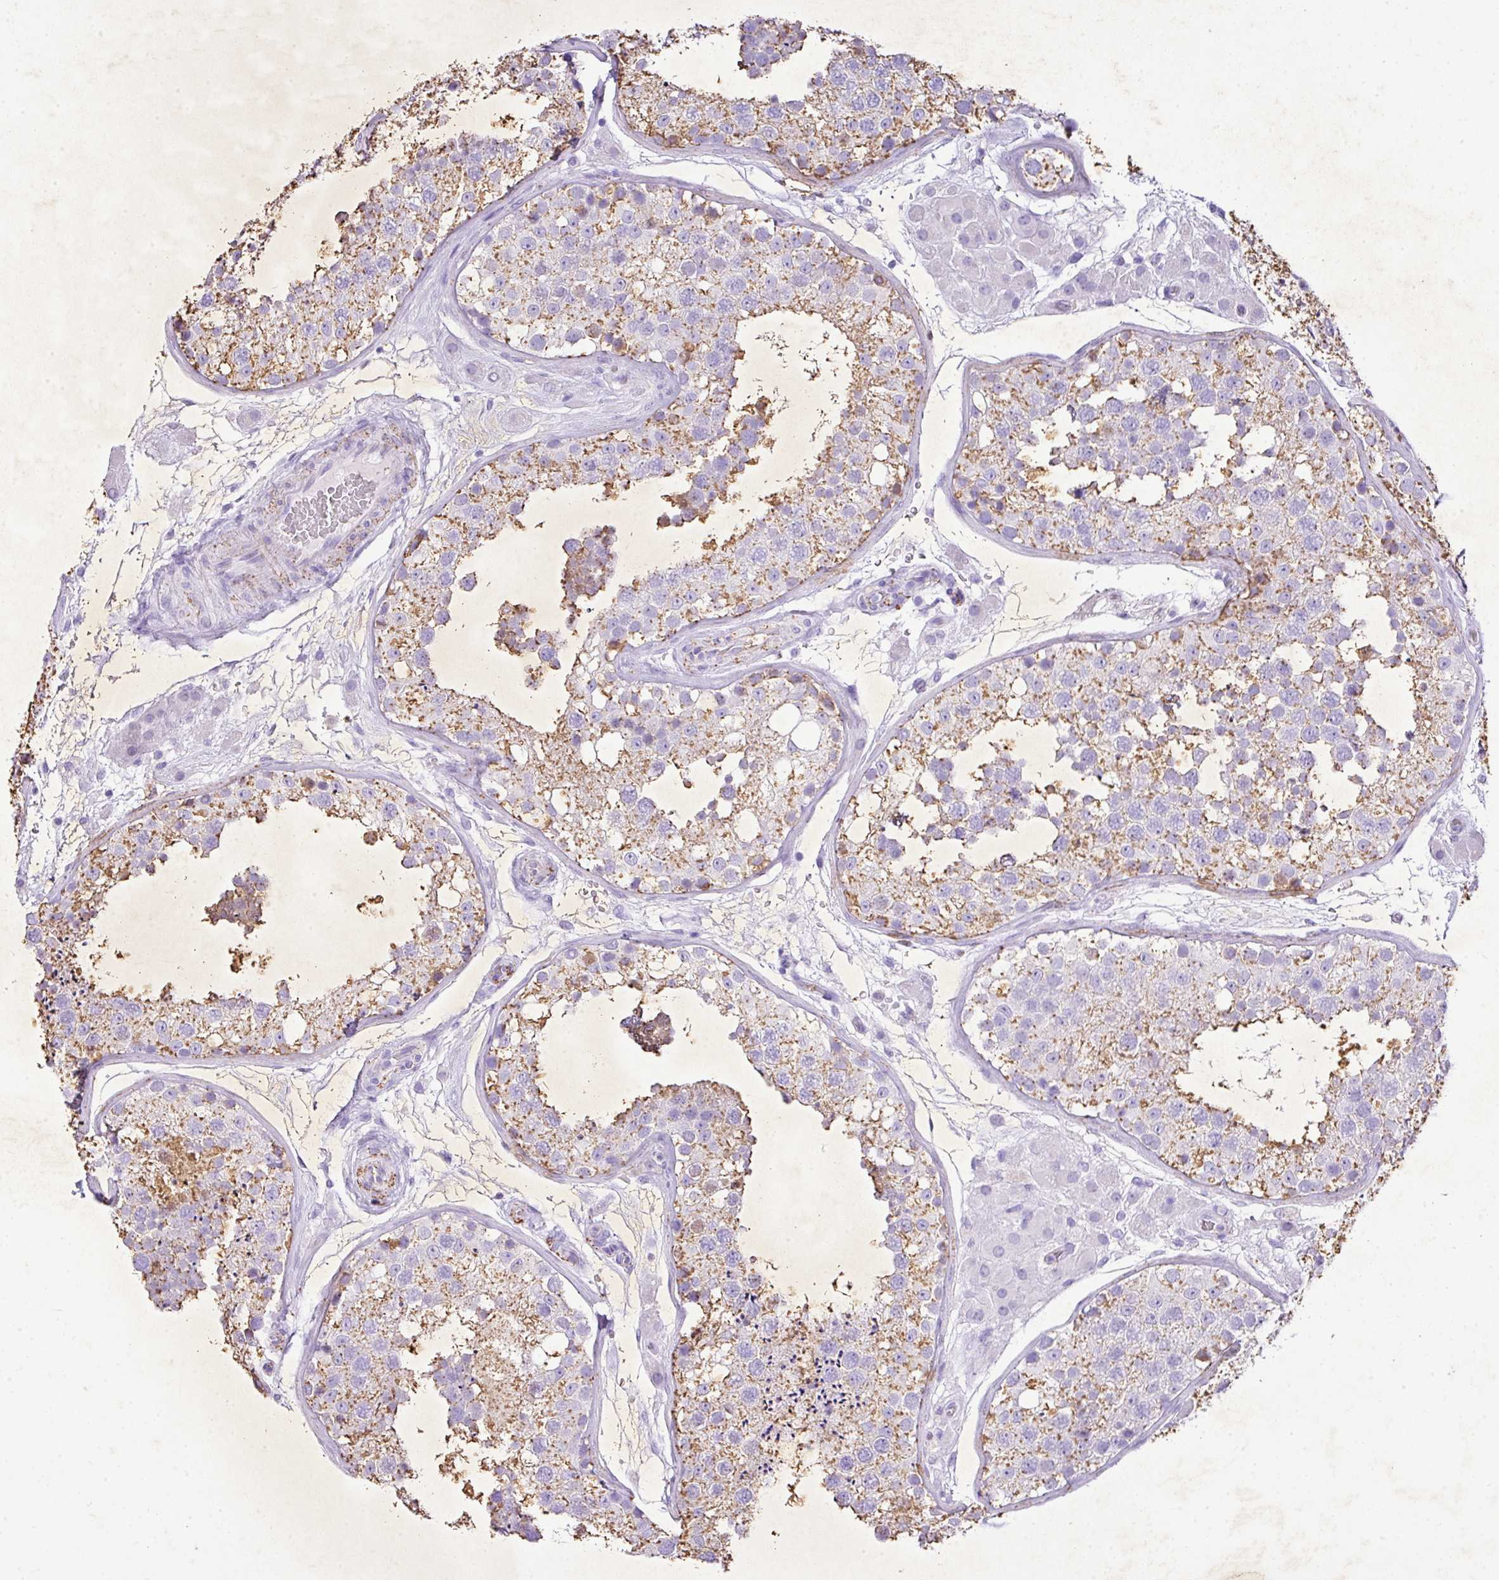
{"staining": {"intensity": "moderate", "quantity": "25%-75%", "location": "cytoplasmic/membranous,nuclear"}, "tissue": "testis", "cell_type": "Cells in seminiferous ducts", "image_type": "normal", "snomed": [{"axis": "morphology", "description": "Normal tissue, NOS"}, {"axis": "topography", "description": "Testis"}], "caption": "Brown immunohistochemical staining in benign testis reveals moderate cytoplasmic/membranous,nuclear positivity in approximately 25%-75% of cells in seminiferous ducts. (Brightfield microscopy of DAB IHC at high magnification).", "gene": "KCNJ11", "patient": {"sex": "male", "age": 26}}